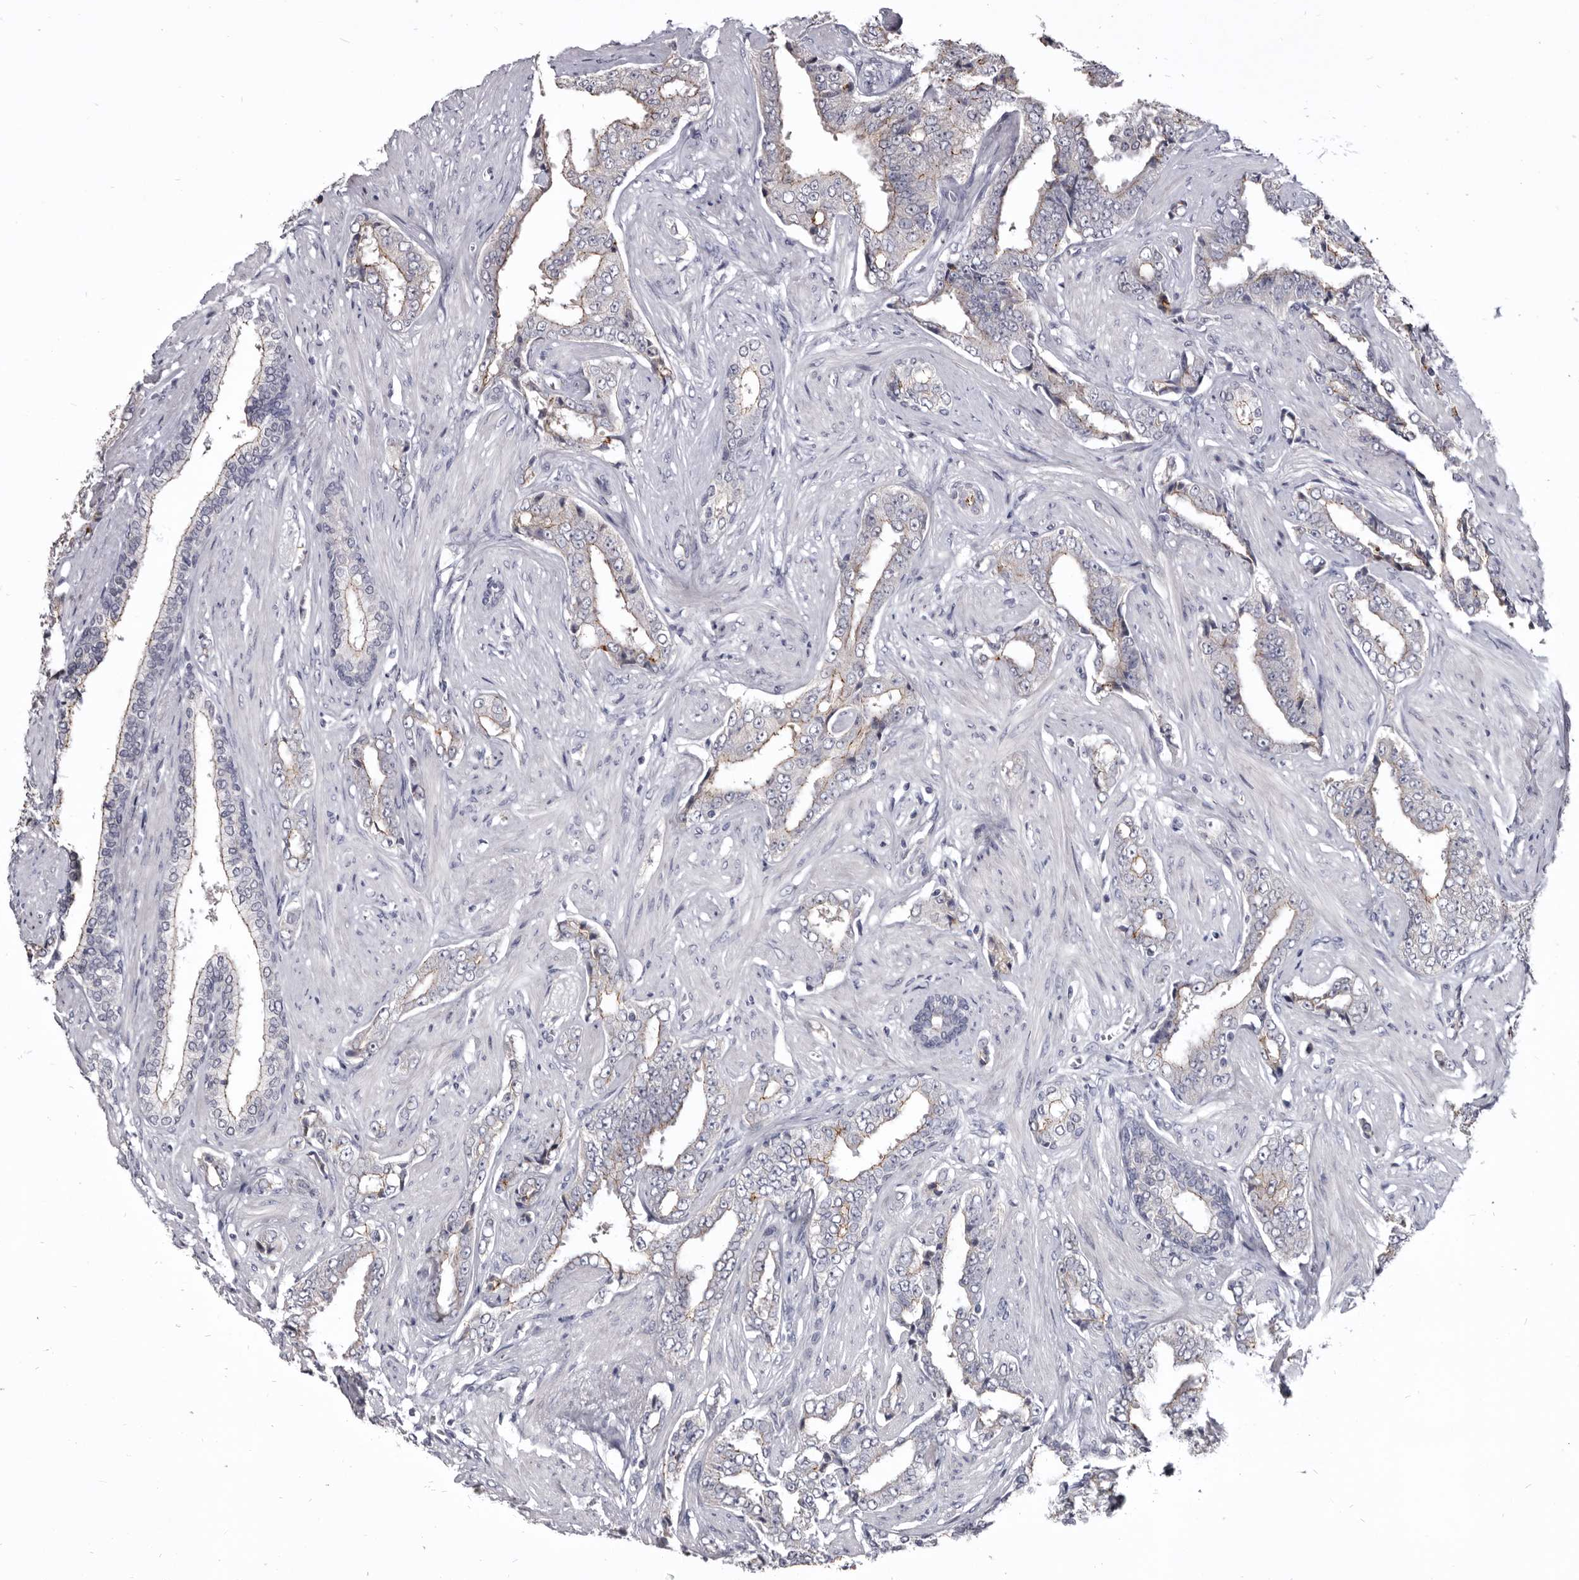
{"staining": {"intensity": "weak", "quantity": "<25%", "location": "cytoplasmic/membranous"}, "tissue": "prostate cancer", "cell_type": "Tumor cells", "image_type": "cancer", "snomed": [{"axis": "morphology", "description": "Adenocarcinoma, High grade"}, {"axis": "topography", "description": "Prostate"}], "caption": "Tumor cells are negative for protein expression in human prostate cancer. The staining is performed using DAB (3,3'-diaminobenzidine) brown chromogen with nuclei counter-stained in using hematoxylin.", "gene": "CGN", "patient": {"sex": "male", "age": 71}}